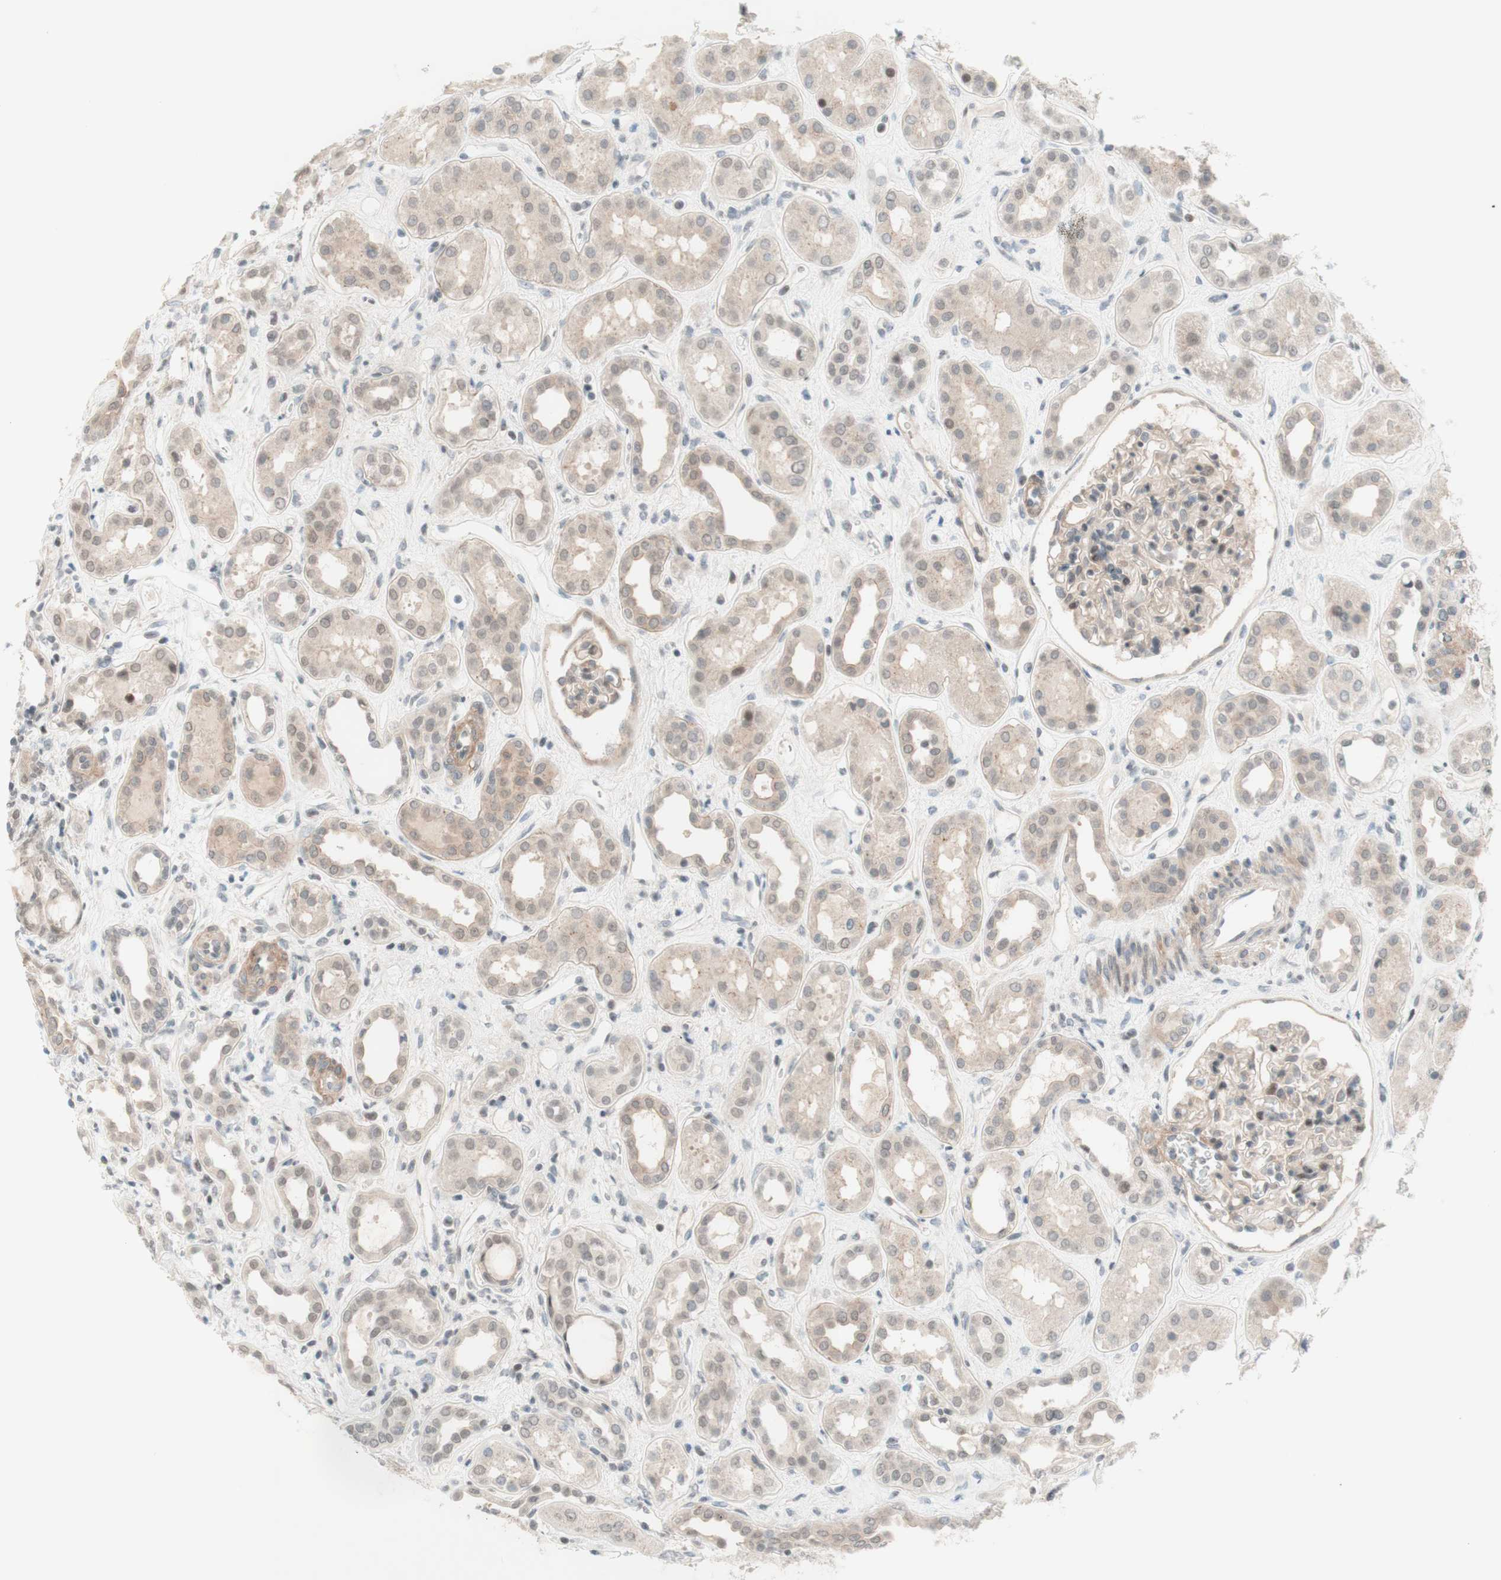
{"staining": {"intensity": "weak", "quantity": "25%-75%", "location": "cytoplasmic/membranous,nuclear"}, "tissue": "kidney", "cell_type": "Cells in glomeruli", "image_type": "normal", "snomed": [{"axis": "morphology", "description": "Normal tissue, NOS"}, {"axis": "topography", "description": "Kidney"}], "caption": "Kidney stained for a protein demonstrates weak cytoplasmic/membranous,nuclear positivity in cells in glomeruli. (brown staining indicates protein expression, while blue staining denotes nuclei).", "gene": "JPH1", "patient": {"sex": "male", "age": 59}}